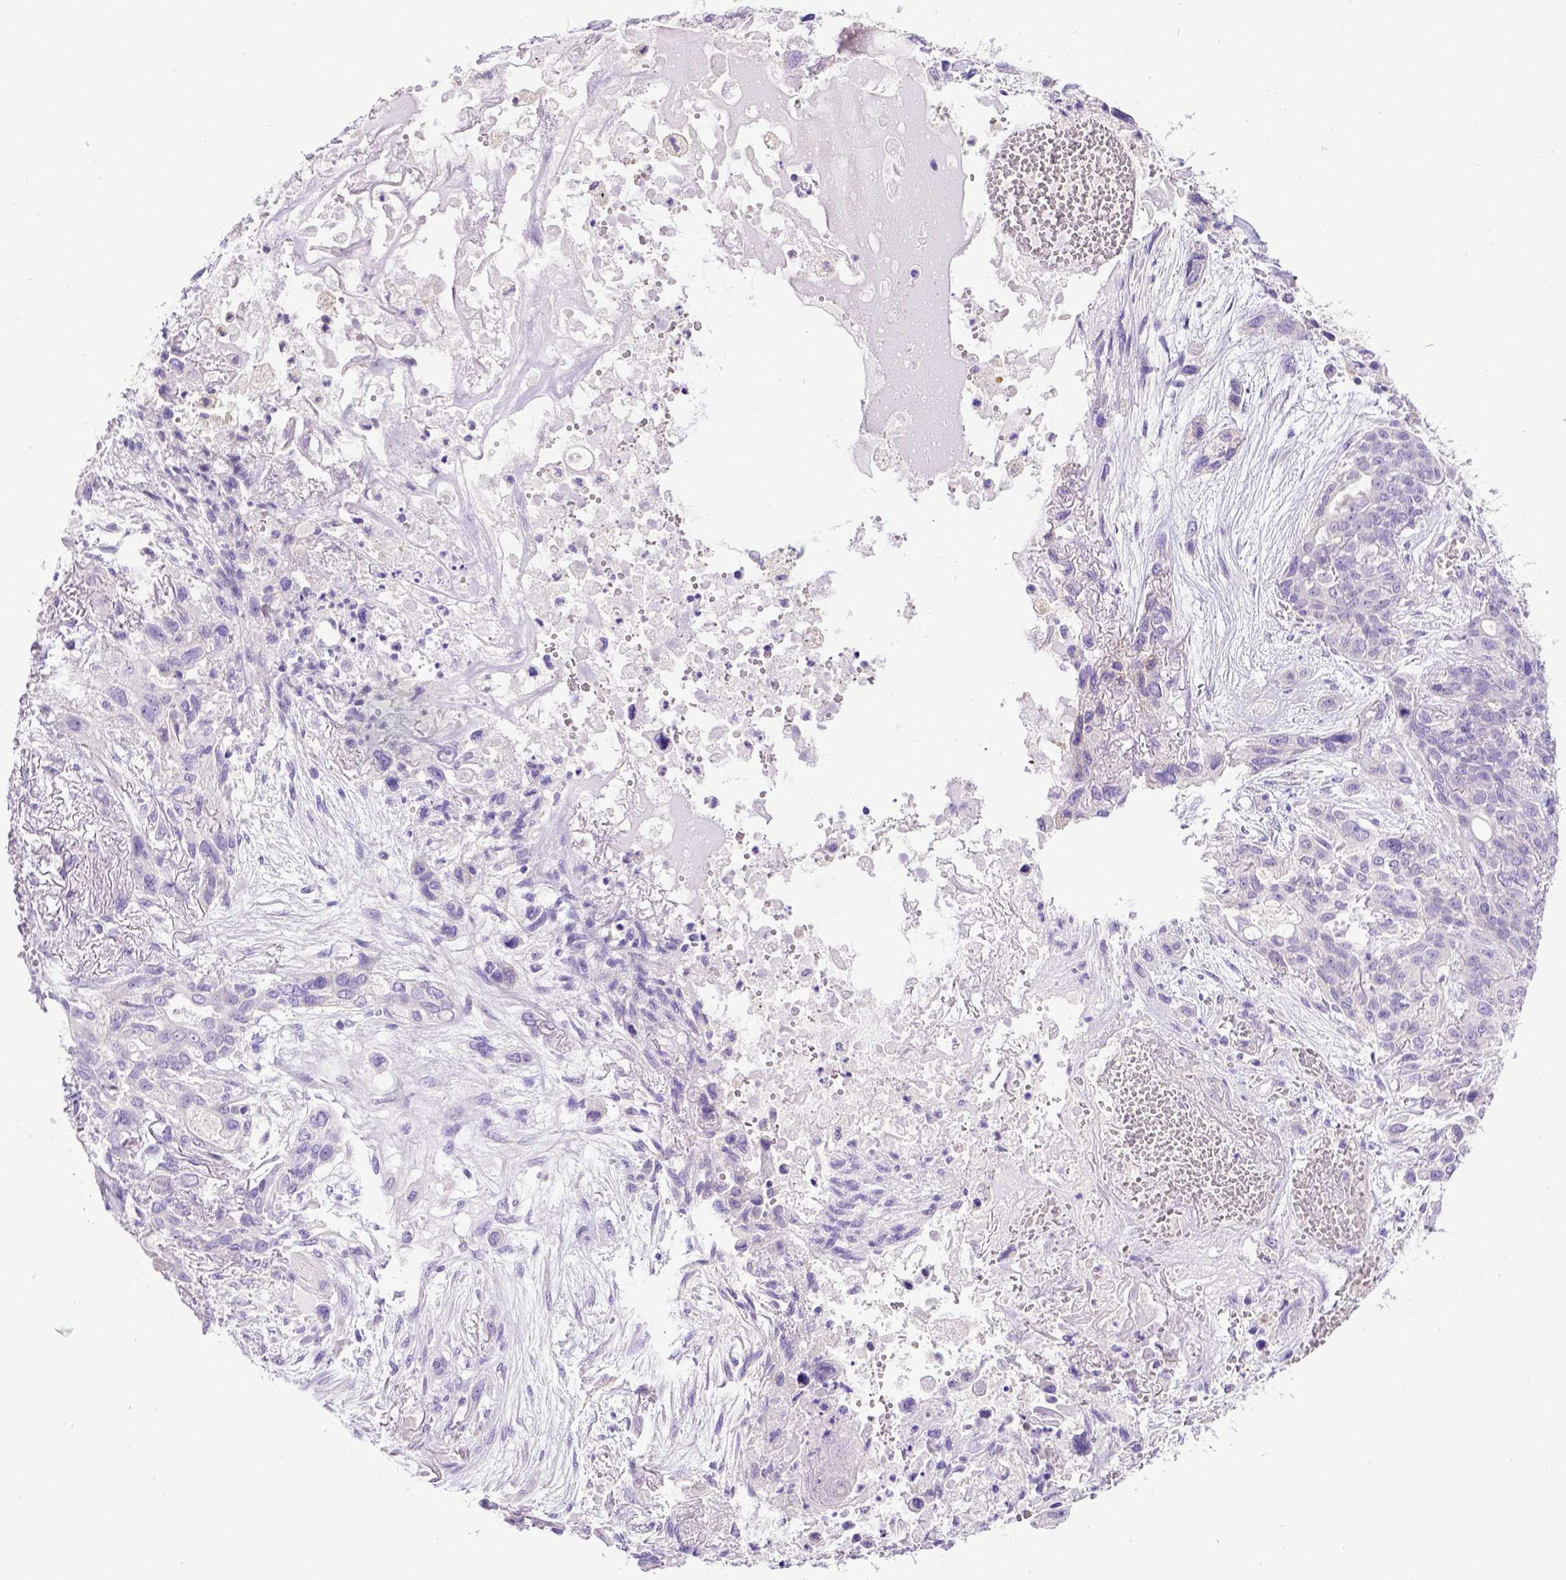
{"staining": {"intensity": "negative", "quantity": "none", "location": "none"}, "tissue": "lung cancer", "cell_type": "Tumor cells", "image_type": "cancer", "snomed": [{"axis": "morphology", "description": "Squamous cell carcinoma, NOS"}, {"axis": "topography", "description": "Lung"}], "caption": "A photomicrograph of lung cancer stained for a protein exhibits no brown staining in tumor cells.", "gene": "SPEF1", "patient": {"sex": "female", "age": 70}}